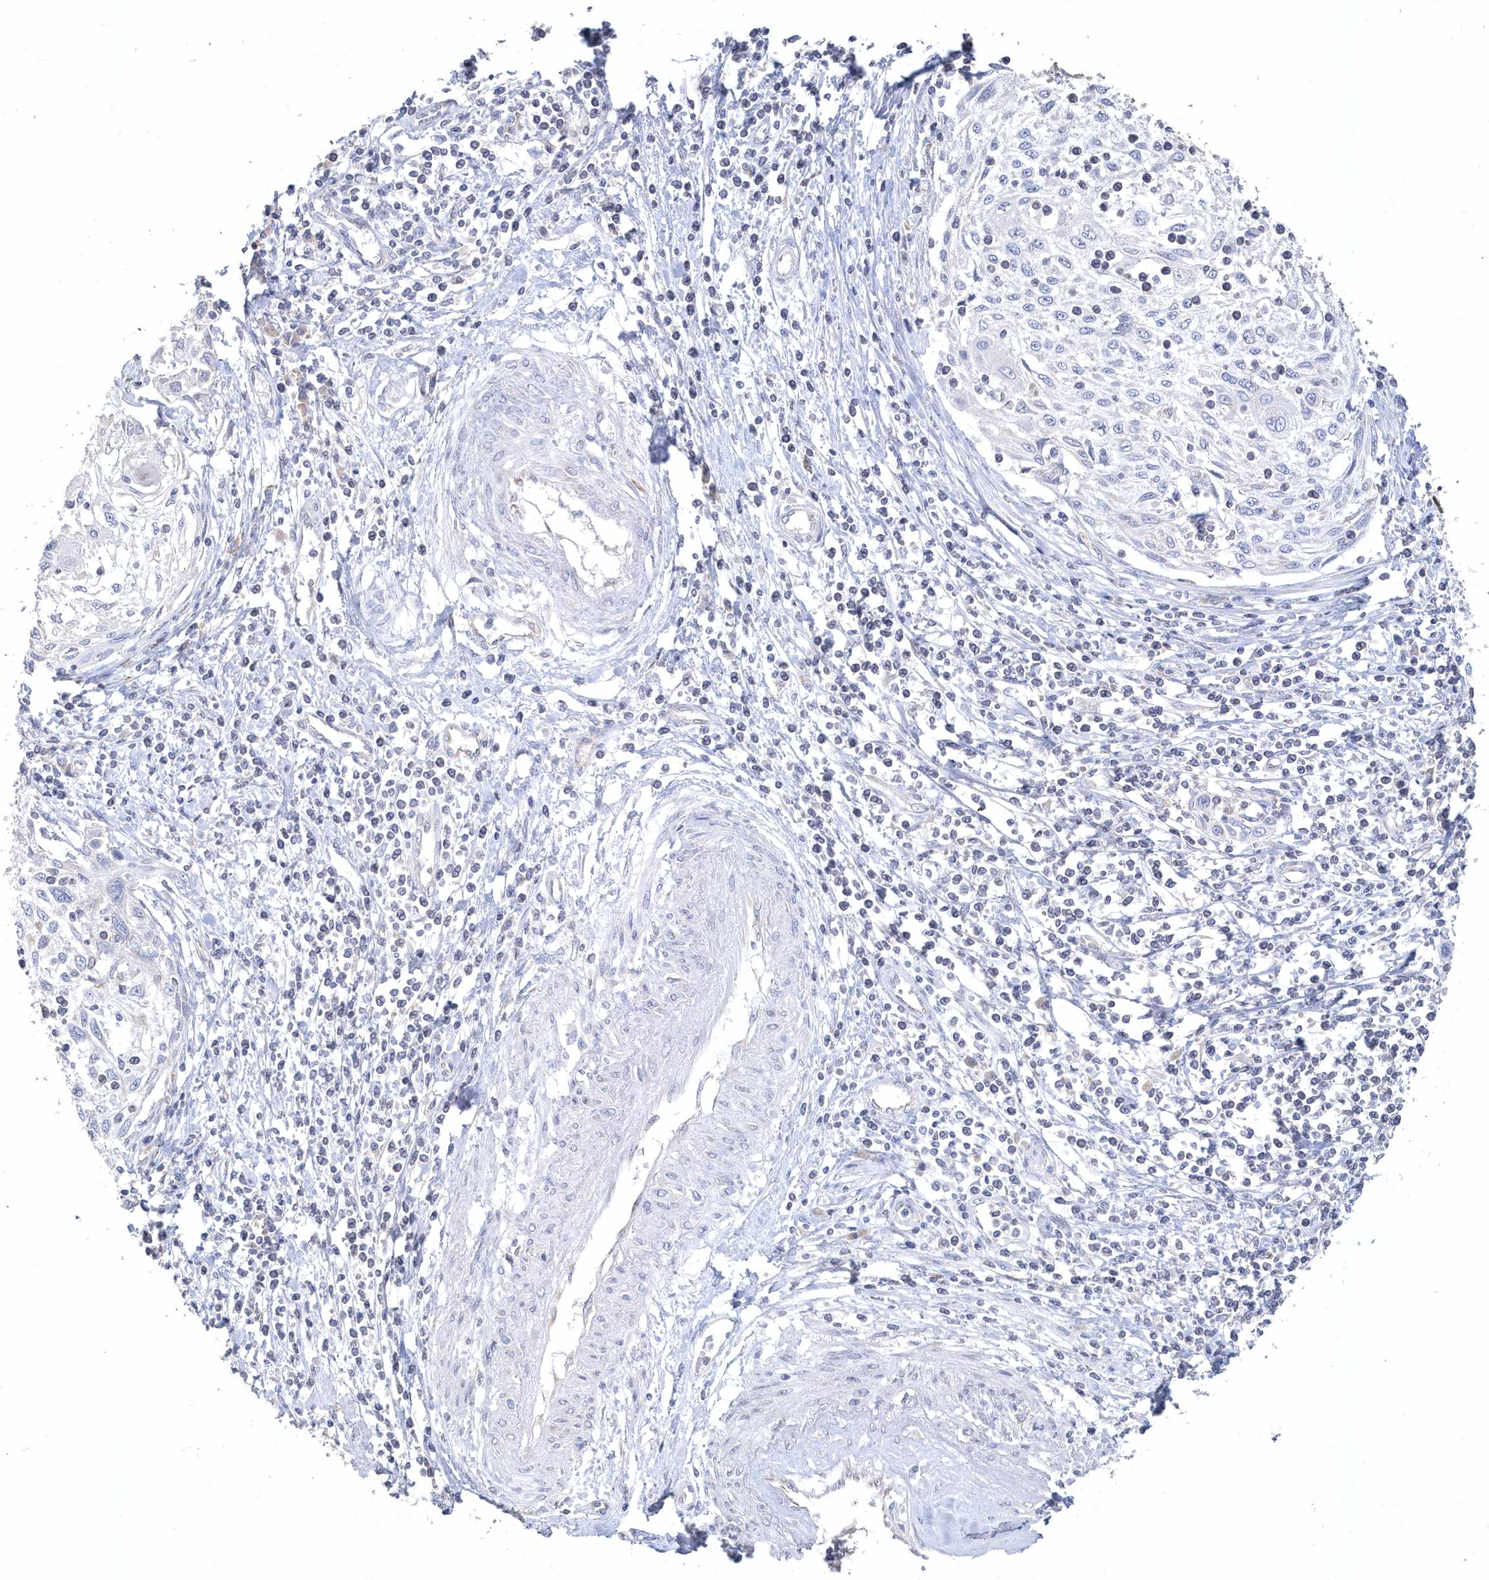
{"staining": {"intensity": "negative", "quantity": "none", "location": "none"}, "tissue": "cervical cancer", "cell_type": "Tumor cells", "image_type": "cancer", "snomed": [{"axis": "morphology", "description": "Squamous cell carcinoma, NOS"}, {"axis": "topography", "description": "Cervix"}], "caption": "The image exhibits no staining of tumor cells in cervical cancer (squamous cell carcinoma). The staining is performed using DAB (3,3'-diaminobenzidine) brown chromogen with nuclei counter-stained in using hematoxylin.", "gene": "DGAT1", "patient": {"sex": "female", "age": 70}}